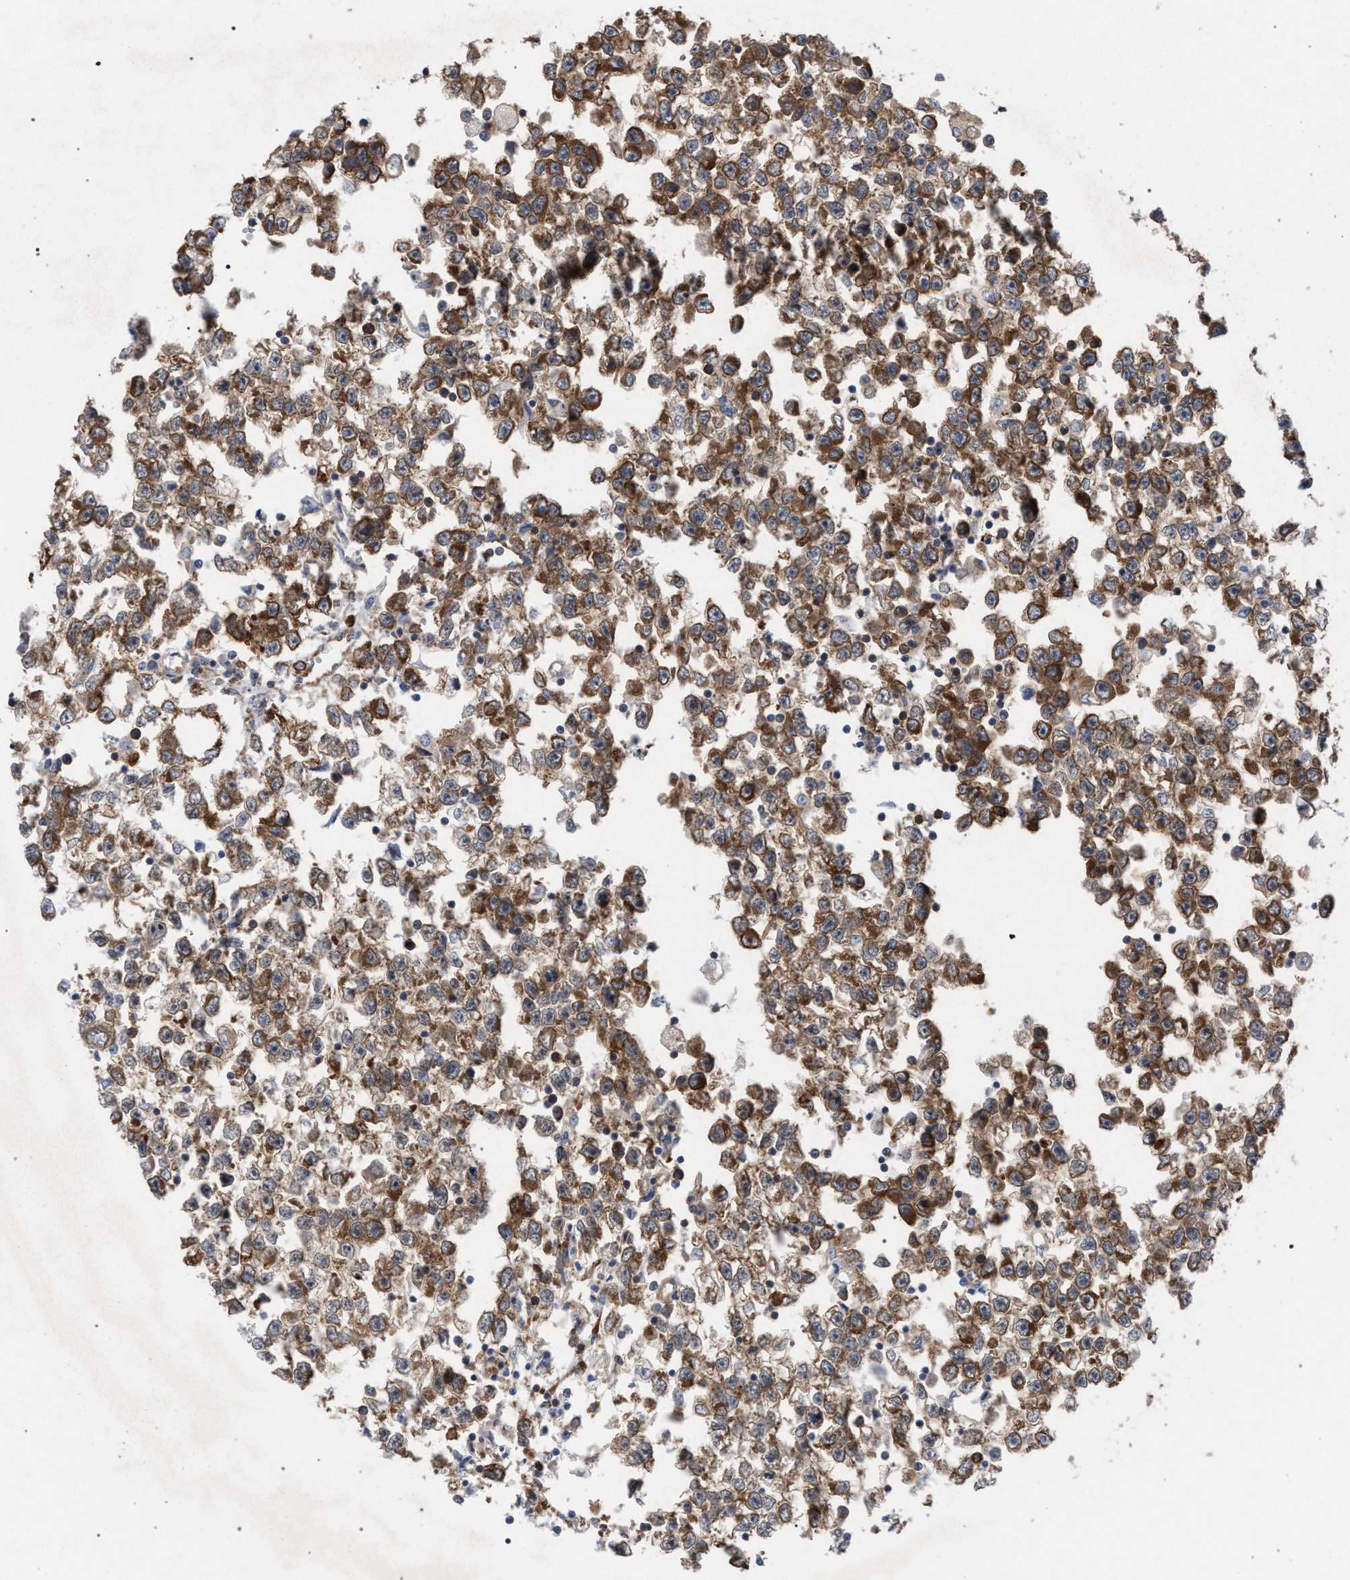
{"staining": {"intensity": "moderate", "quantity": ">75%", "location": "cytoplasmic/membranous"}, "tissue": "testis cancer", "cell_type": "Tumor cells", "image_type": "cancer", "snomed": [{"axis": "morphology", "description": "Seminoma, NOS"}, {"axis": "morphology", "description": "Carcinoma, Embryonal, NOS"}, {"axis": "topography", "description": "Testis"}], "caption": "Protein analysis of testis cancer tissue exhibits moderate cytoplasmic/membranous expression in approximately >75% of tumor cells.", "gene": "CDR2L", "patient": {"sex": "male", "age": 51}}